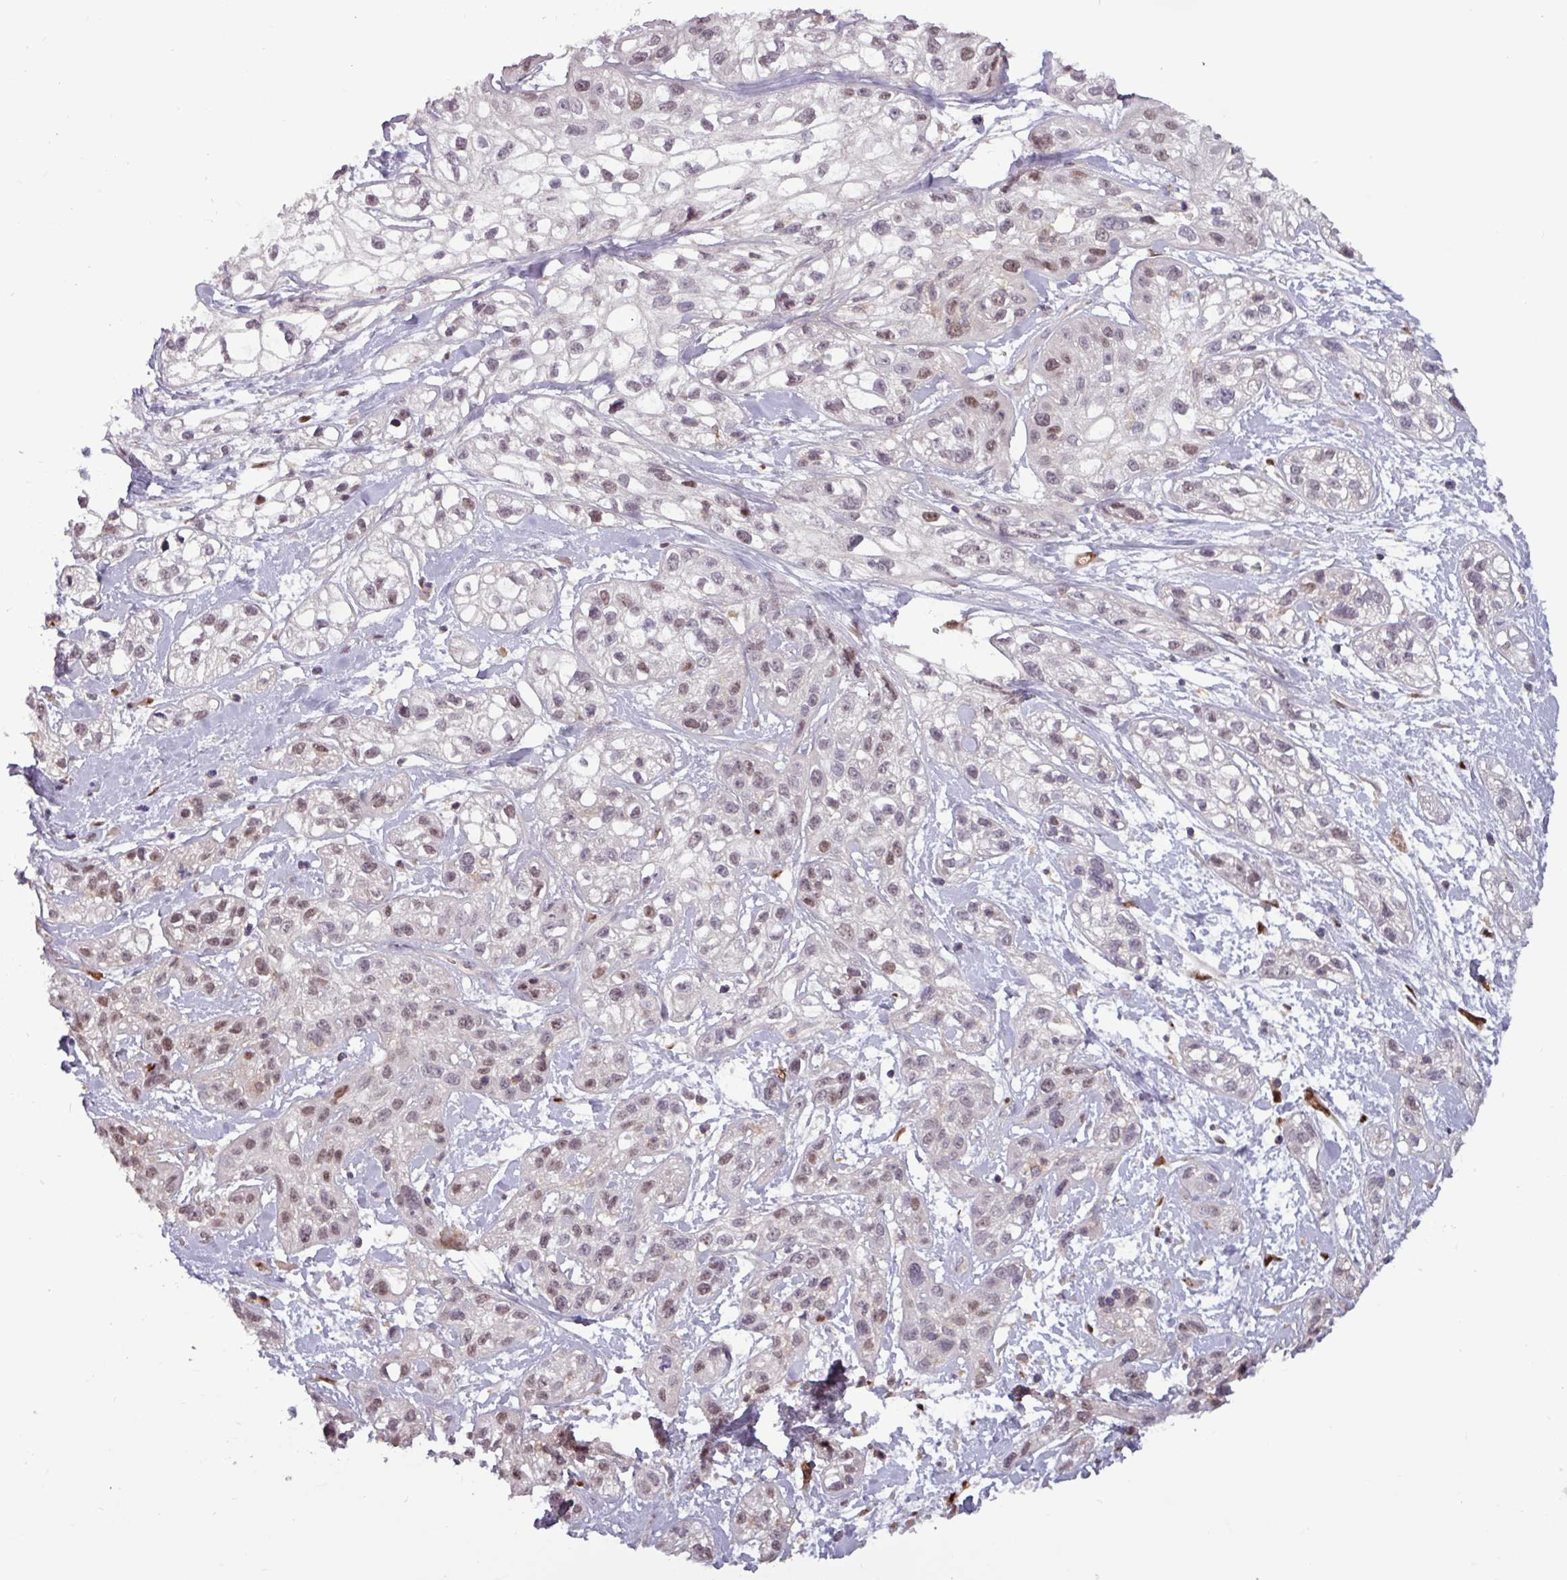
{"staining": {"intensity": "moderate", "quantity": ">75%", "location": "nuclear"}, "tissue": "skin cancer", "cell_type": "Tumor cells", "image_type": "cancer", "snomed": [{"axis": "morphology", "description": "Squamous cell carcinoma, NOS"}, {"axis": "topography", "description": "Skin"}], "caption": "Squamous cell carcinoma (skin) stained with a protein marker demonstrates moderate staining in tumor cells.", "gene": "PRRX1", "patient": {"sex": "male", "age": 82}}